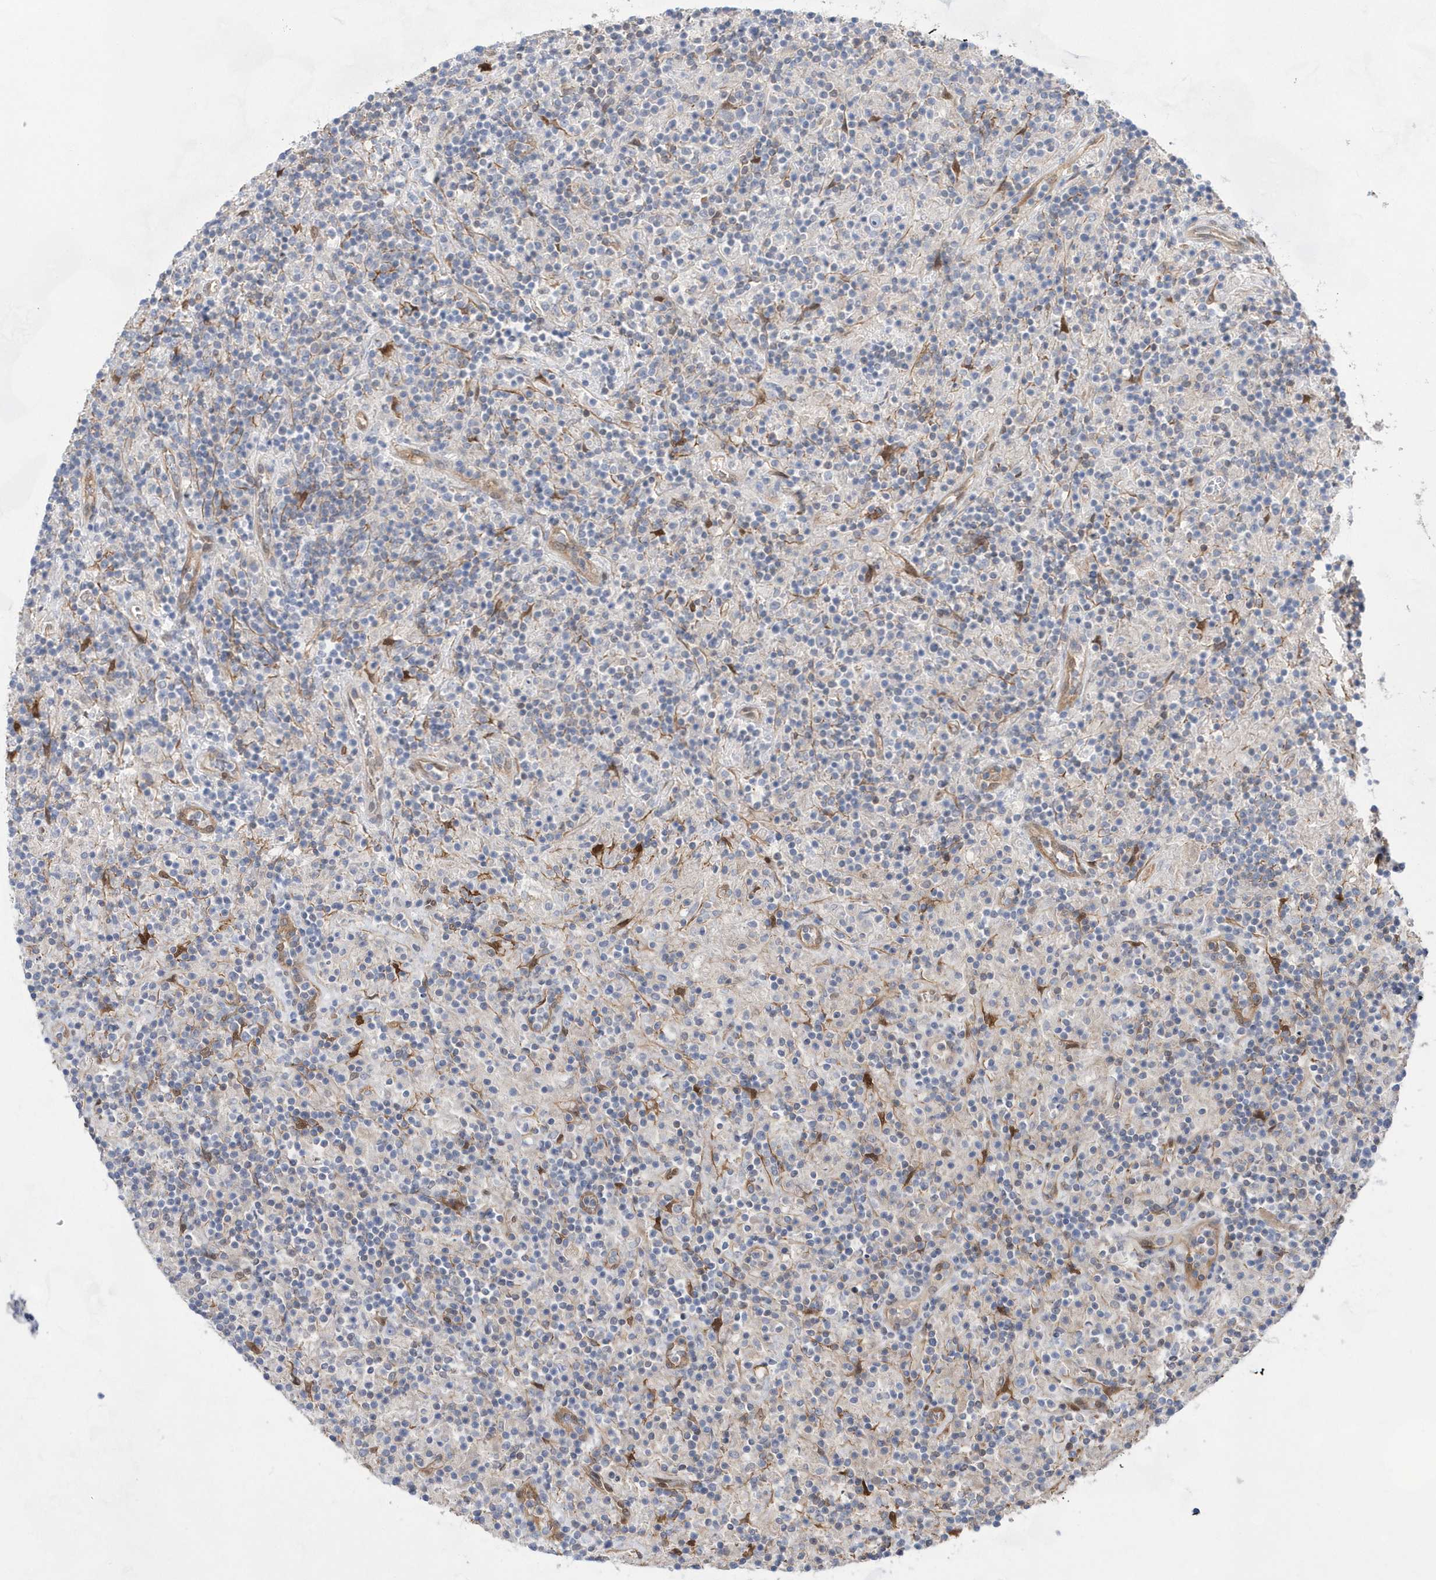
{"staining": {"intensity": "negative", "quantity": "none", "location": "none"}, "tissue": "lymphoma", "cell_type": "Tumor cells", "image_type": "cancer", "snomed": [{"axis": "morphology", "description": "Hodgkin's disease, NOS"}, {"axis": "topography", "description": "Lymph node"}], "caption": "This image is of Hodgkin's disease stained with IHC to label a protein in brown with the nuclei are counter-stained blue. There is no positivity in tumor cells.", "gene": "BDH2", "patient": {"sex": "male", "age": 70}}